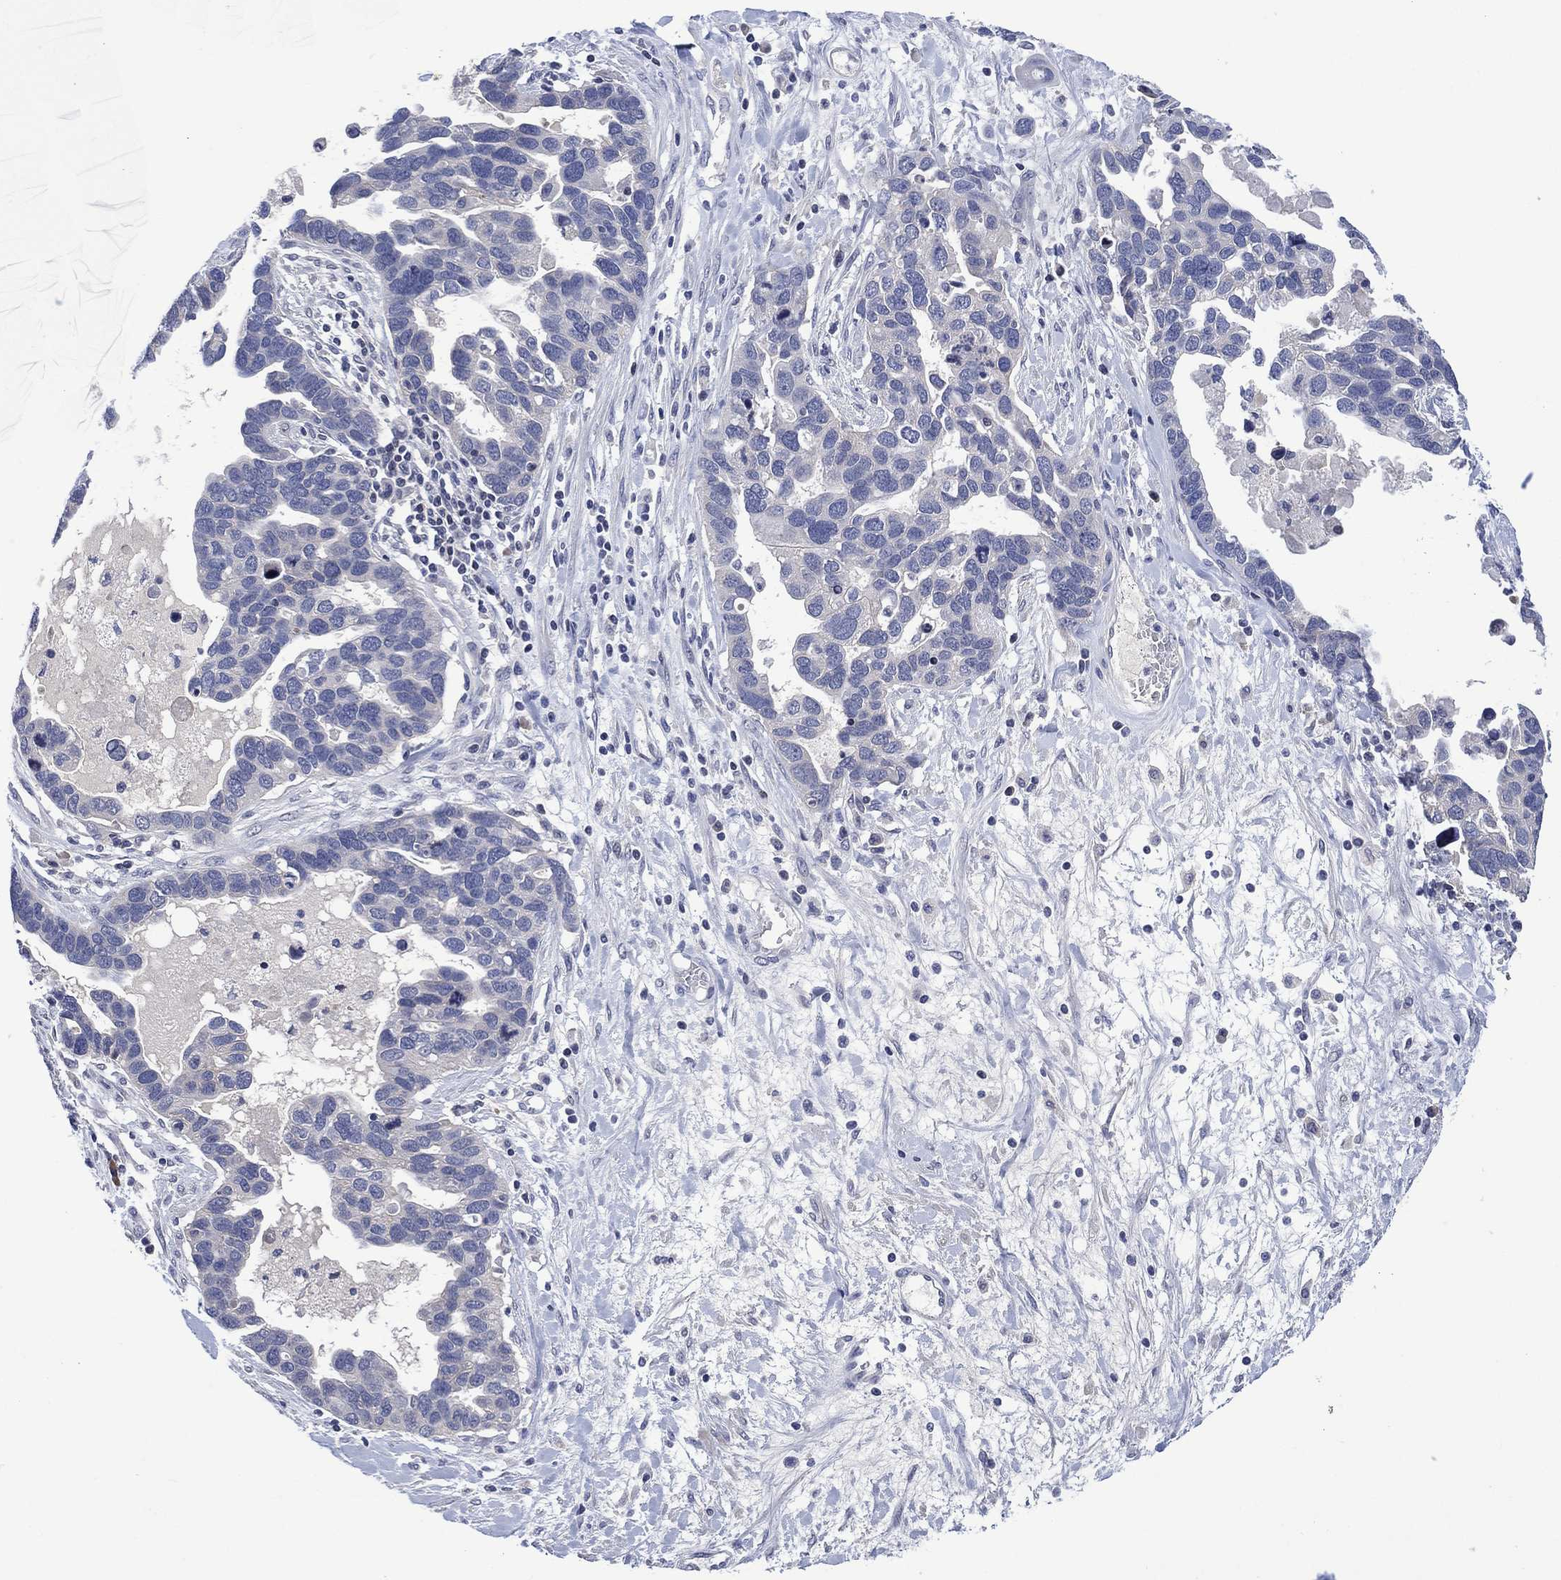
{"staining": {"intensity": "negative", "quantity": "none", "location": "none"}, "tissue": "ovarian cancer", "cell_type": "Tumor cells", "image_type": "cancer", "snomed": [{"axis": "morphology", "description": "Cystadenocarcinoma, serous, NOS"}, {"axis": "topography", "description": "Ovary"}], "caption": "IHC of ovarian serous cystadenocarcinoma reveals no positivity in tumor cells. The staining is performed using DAB (3,3'-diaminobenzidine) brown chromogen with nuclei counter-stained in using hematoxylin.", "gene": "USP26", "patient": {"sex": "female", "age": 54}}